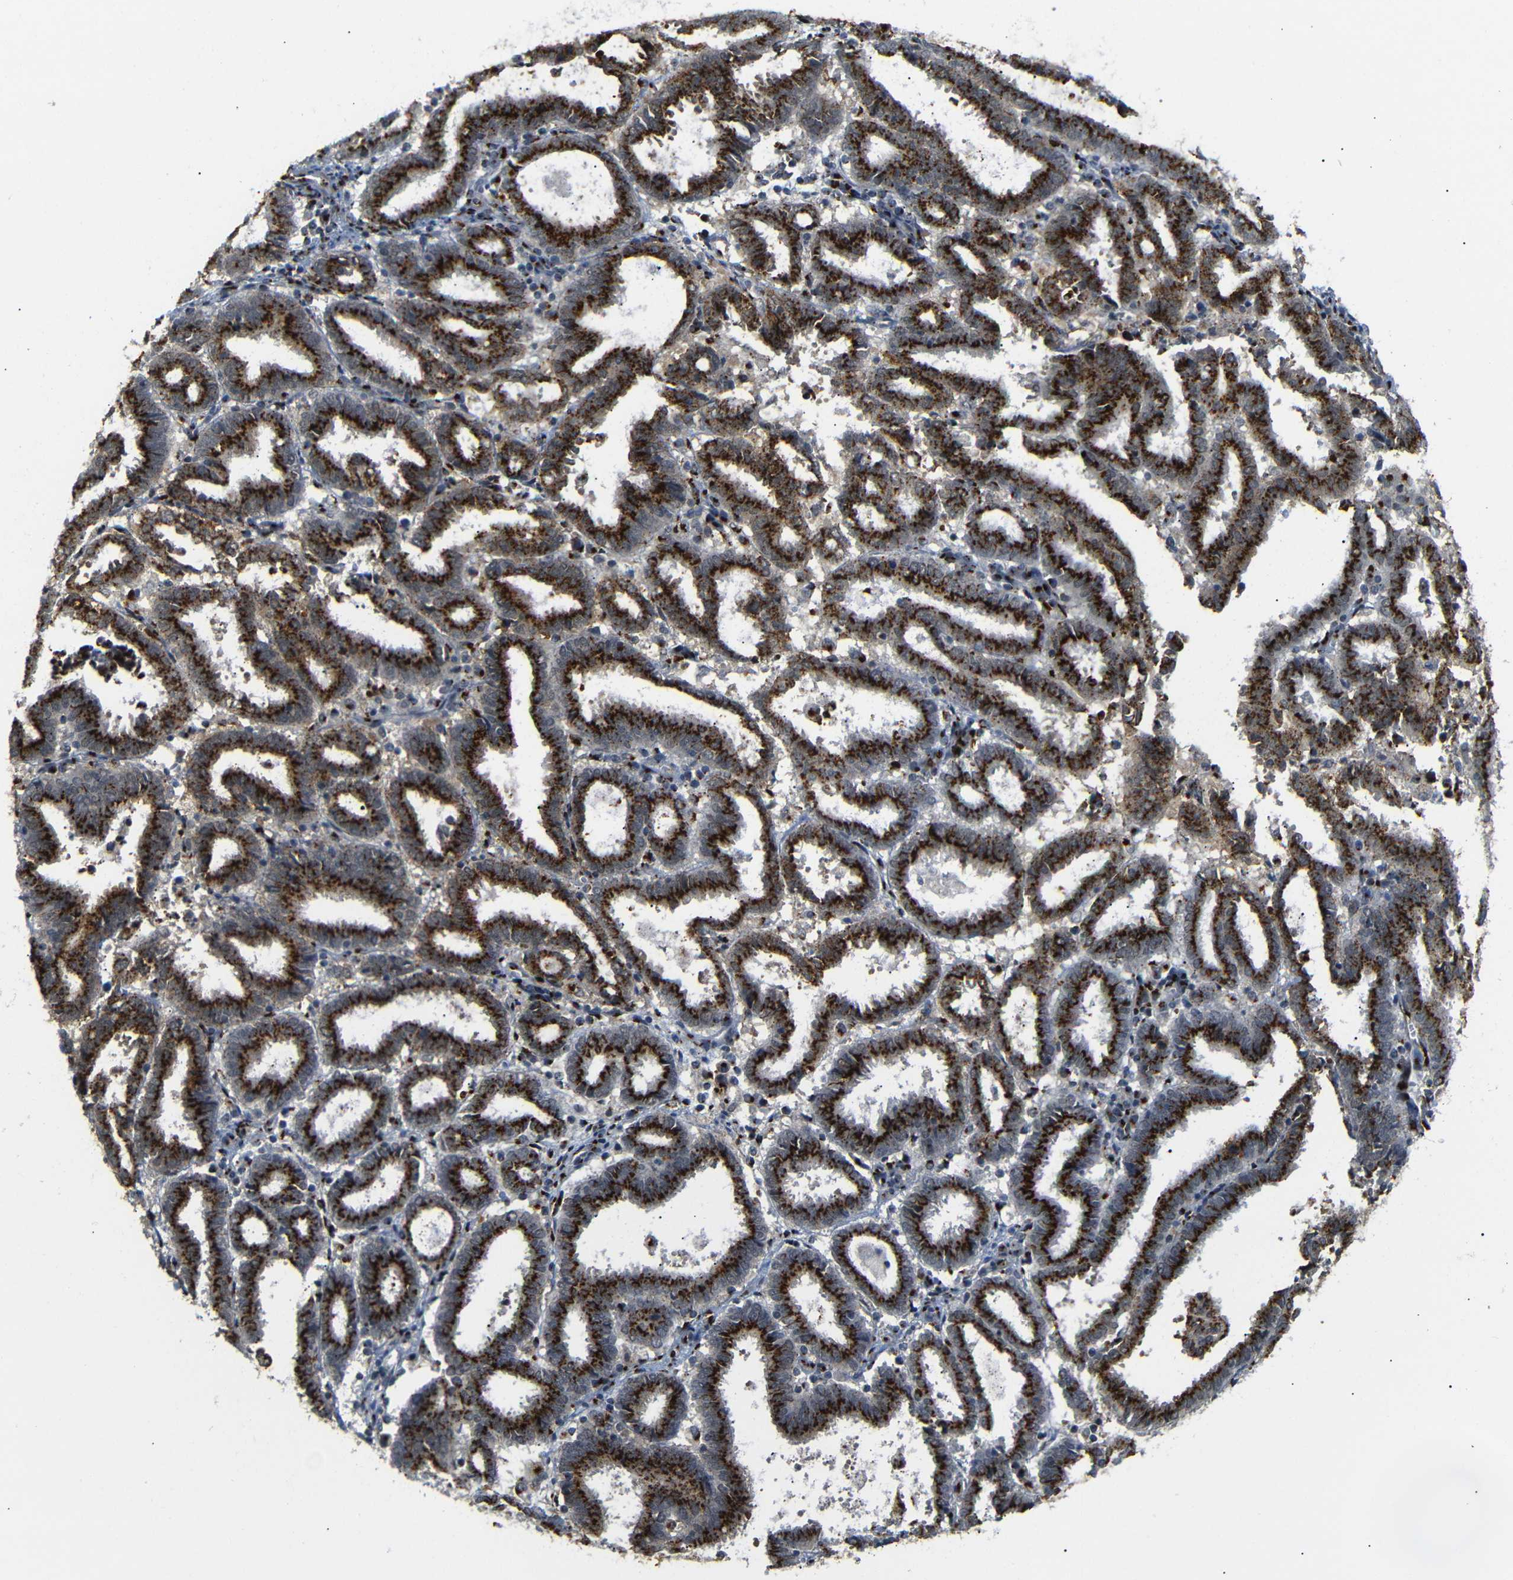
{"staining": {"intensity": "strong", "quantity": ">75%", "location": "cytoplasmic/membranous"}, "tissue": "endometrial cancer", "cell_type": "Tumor cells", "image_type": "cancer", "snomed": [{"axis": "morphology", "description": "Adenocarcinoma, NOS"}, {"axis": "topography", "description": "Uterus"}], "caption": "A brown stain shows strong cytoplasmic/membranous positivity of a protein in endometrial adenocarcinoma tumor cells. The staining was performed using DAB (3,3'-diaminobenzidine) to visualize the protein expression in brown, while the nuclei were stained in blue with hematoxylin (Magnification: 20x).", "gene": "TGOLN2", "patient": {"sex": "female", "age": 83}}